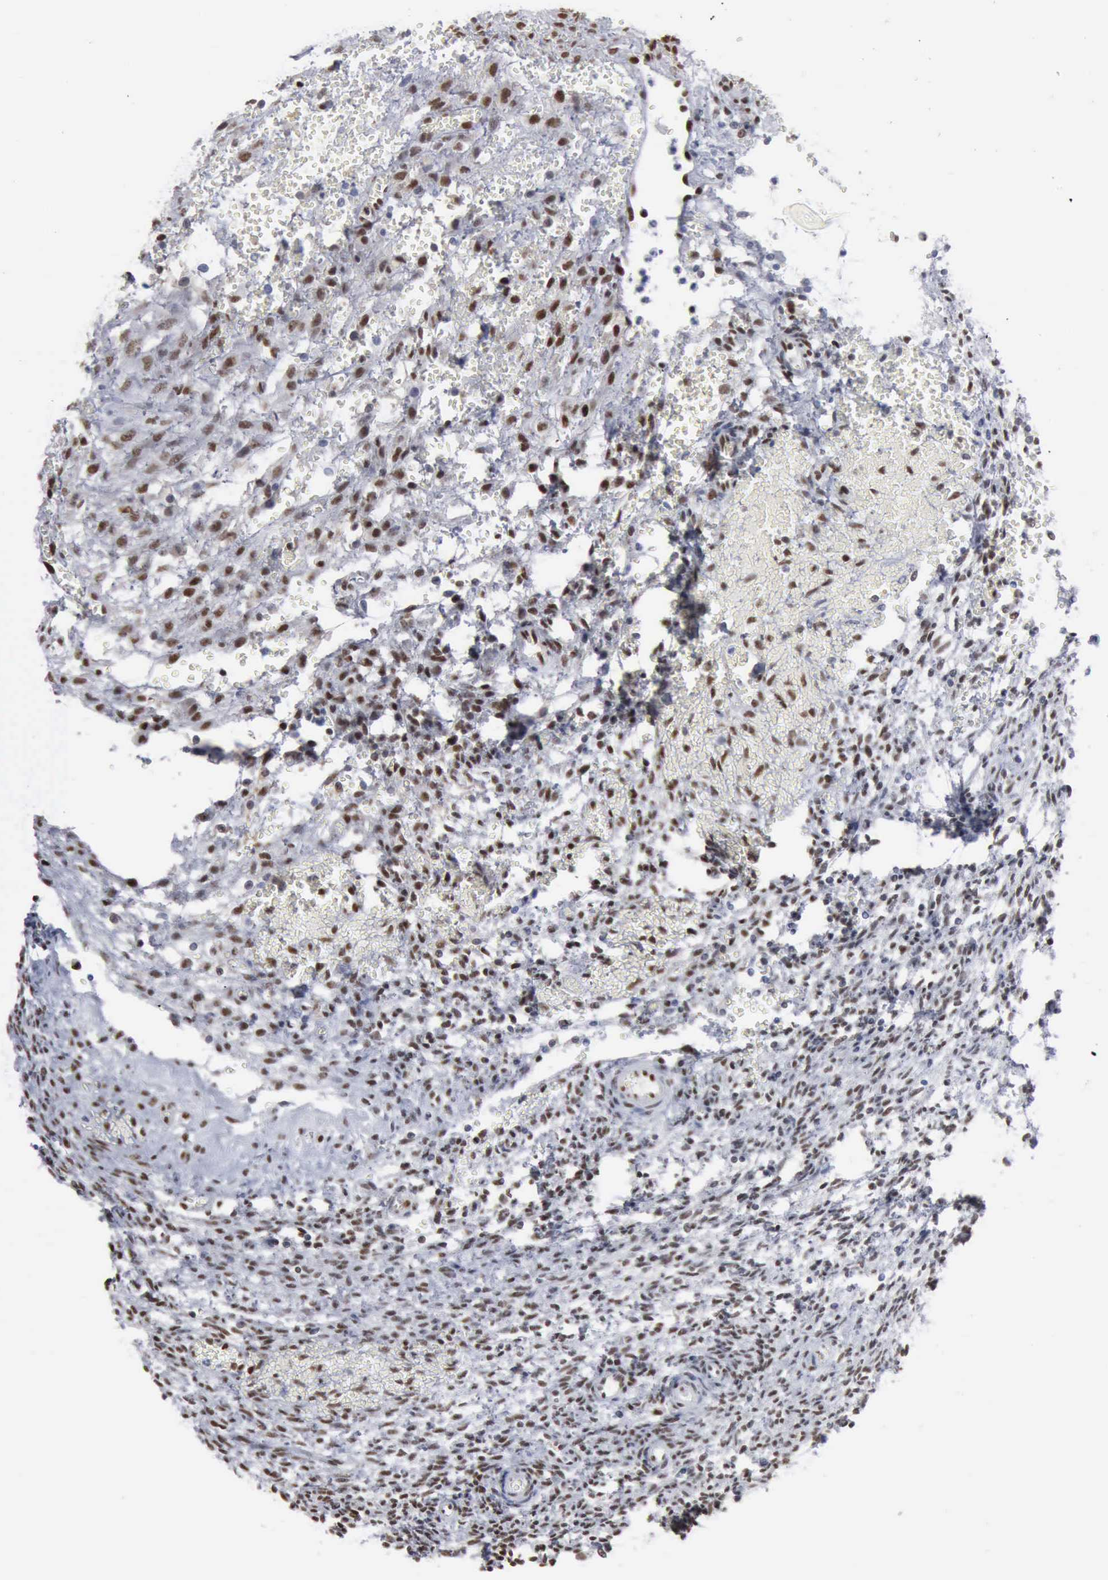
{"staining": {"intensity": "moderate", "quantity": ">75%", "location": "nuclear"}, "tissue": "ovary", "cell_type": "Follicle cells", "image_type": "normal", "snomed": [{"axis": "morphology", "description": "Normal tissue, NOS"}, {"axis": "topography", "description": "Ovary"}], "caption": "This micrograph exhibits immunohistochemistry (IHC) staining of unremarkable ovary, with medium moderate nuclear positivity in approximately >75% of follicle cells.", "gene": "XPA", "patient": {"sex": "female", "age": 39}}